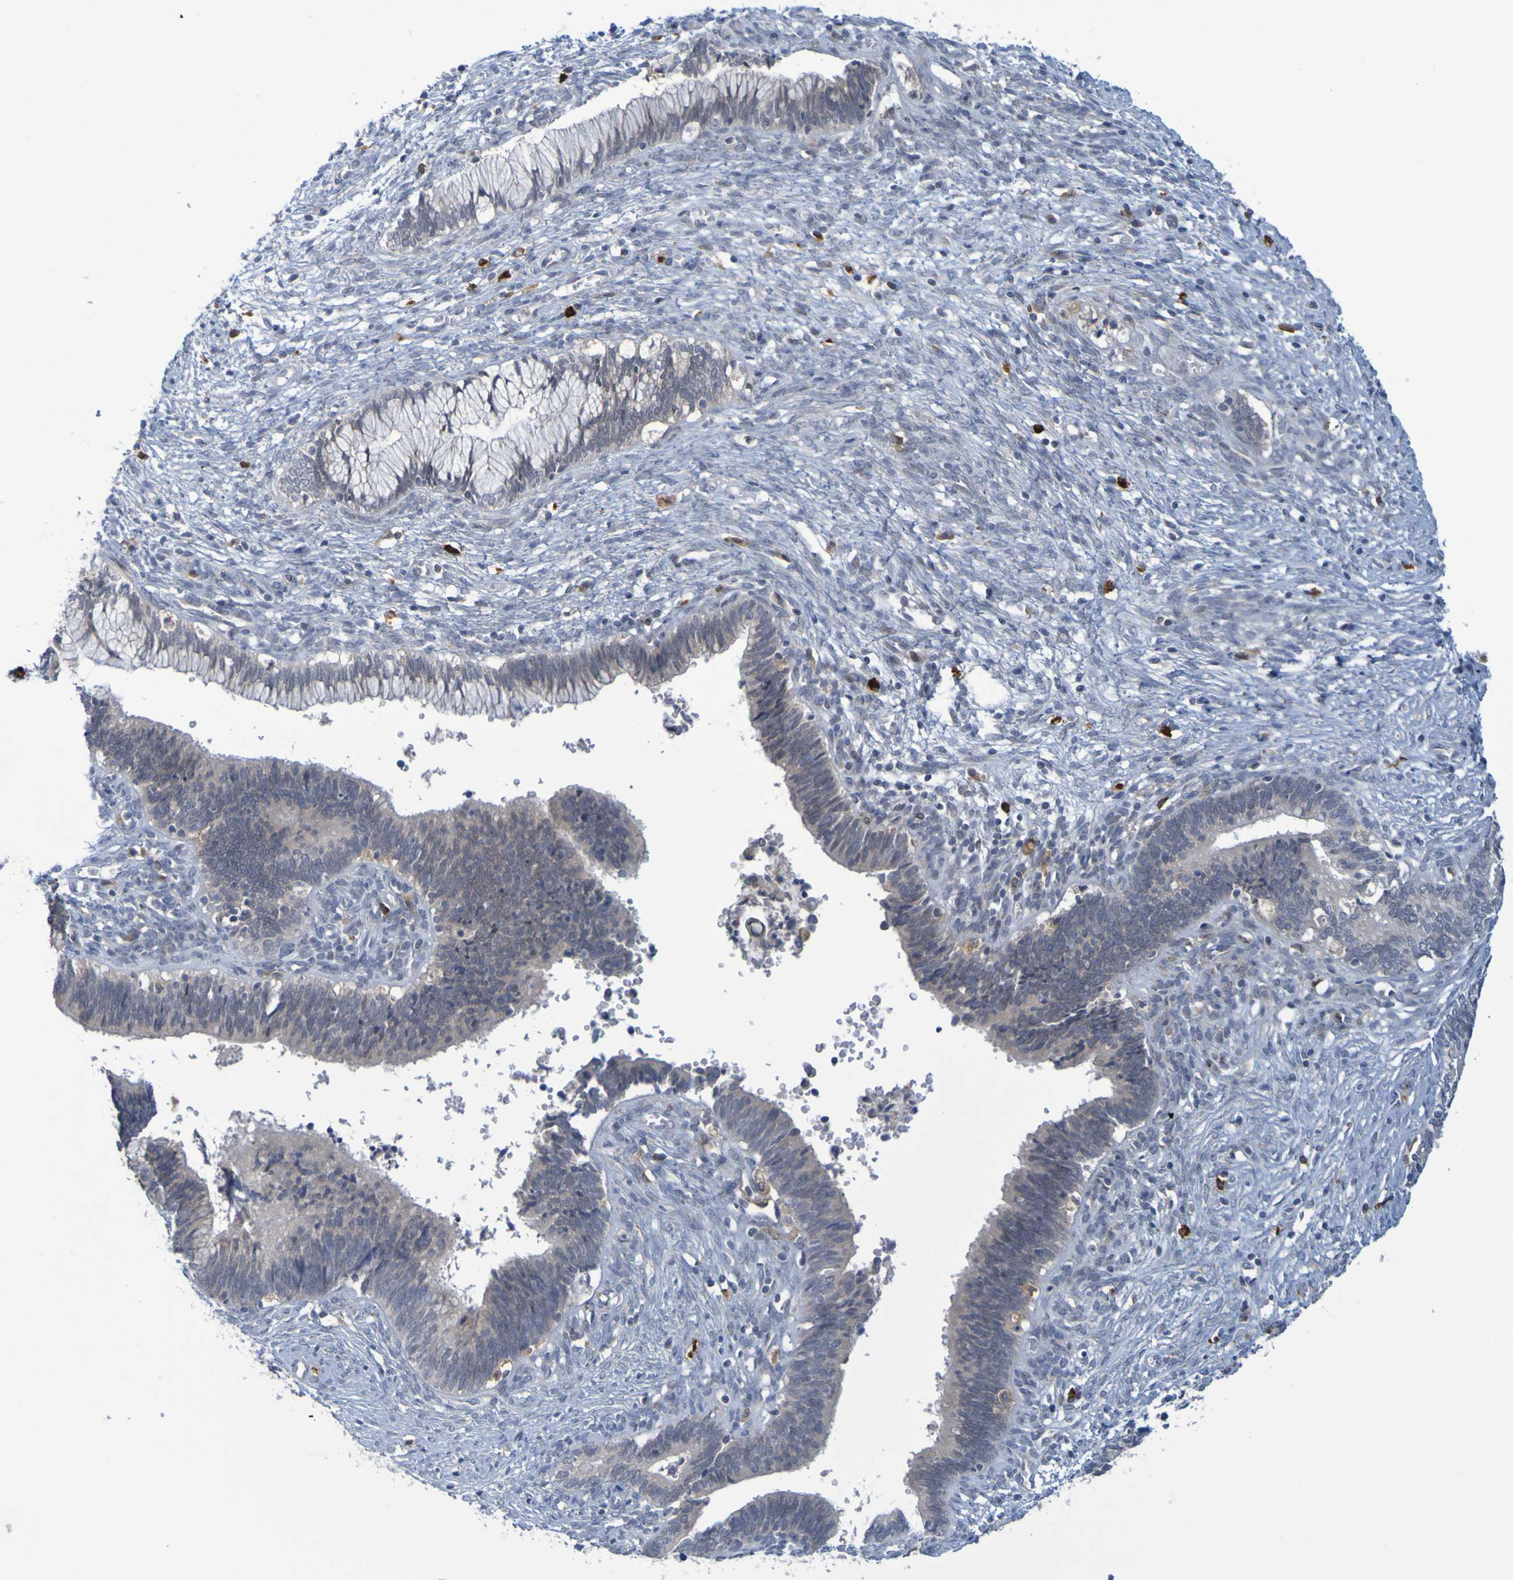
{"staining": {"intensity": "weak", "quantity": "25%-75%", "location": "cytoplasmic/membranous"}, "tissue": "cervical cancer", "cell_type": "Tumor cells", "image_type": "cancer", "snomed": [{"axis": "morphology", "description": "Adenocarcinoma, NOS"}, {"axis": "topography", "description": "Cervix"}], "caption": "Protein expression analysis of adenocarcinoma (cervical) demonstrates weak cytoplasmic/membranous positivity in approximately 25%-75% of tumor cells.", "gene": "LILRB5", "patient": {"sex": "female", "age": 44}}